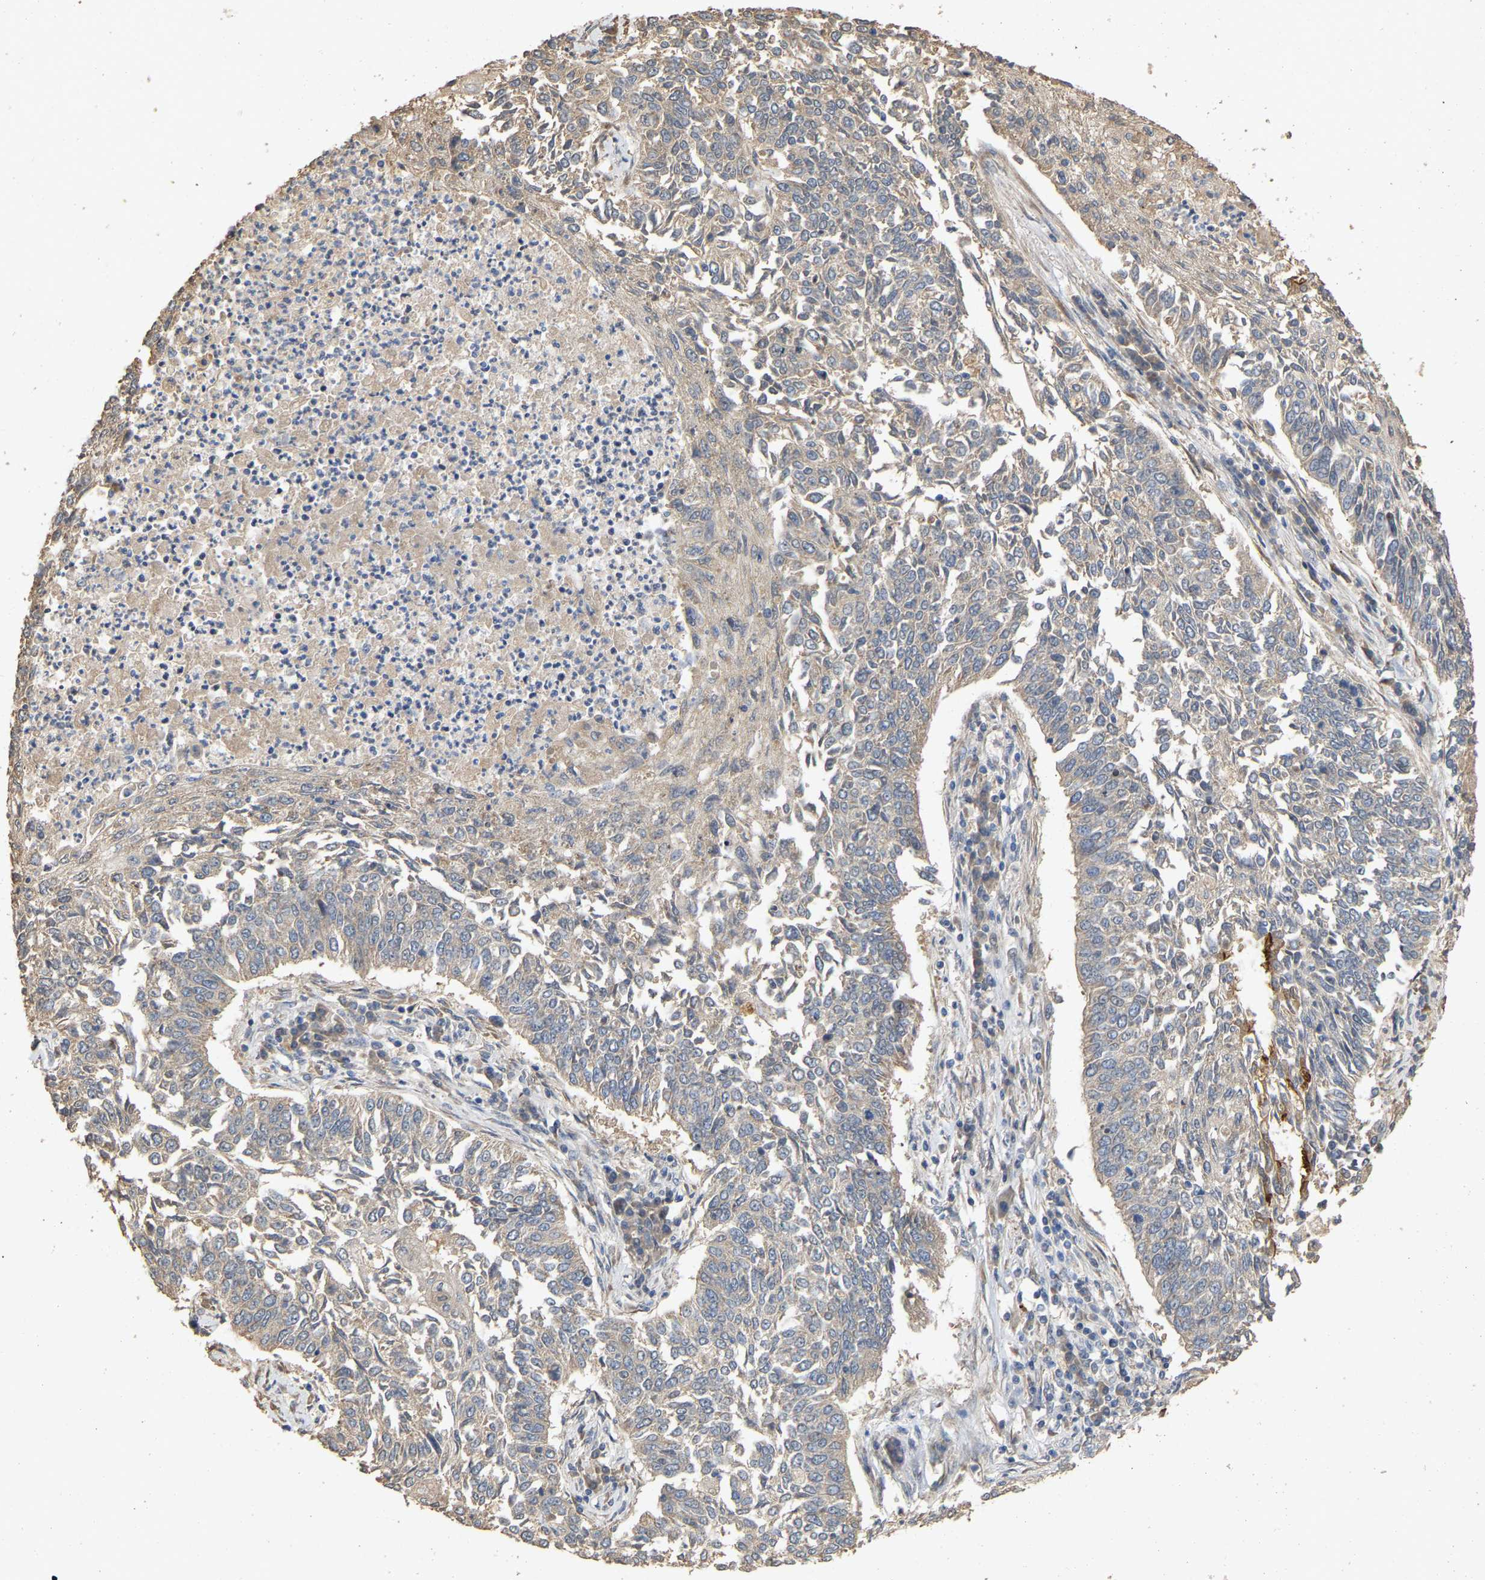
{"staining": {"intensity": "weak", "quantity": "25%-75%", "location": "cytoplasmic/membranous"}, "tissue": "lung cancer", "cell_type": "Tumor cells", "image_type": "cancer", "snomed": [{"axis": "morphology", "description": "Normal tissue, NOS"}, {"axis": "morphology", "description": "Squamous cell carcinoma, NOS"}, {"axis": "topography", "description": "Cartilage tissue"}, {"axis": "topography", "description": "Bronchus"}, {"axis": "topography", "description": "Lung"}], "caption": "DAB immunohistochemical staining of lung cancer (squamous cell carcinoma) exhibits weak cytoplasmic/membranous protein staining in approximately 25%-75% of tumor cells.", "gene": "NCS1", "patient": {"sex": "female", "age": 49}}